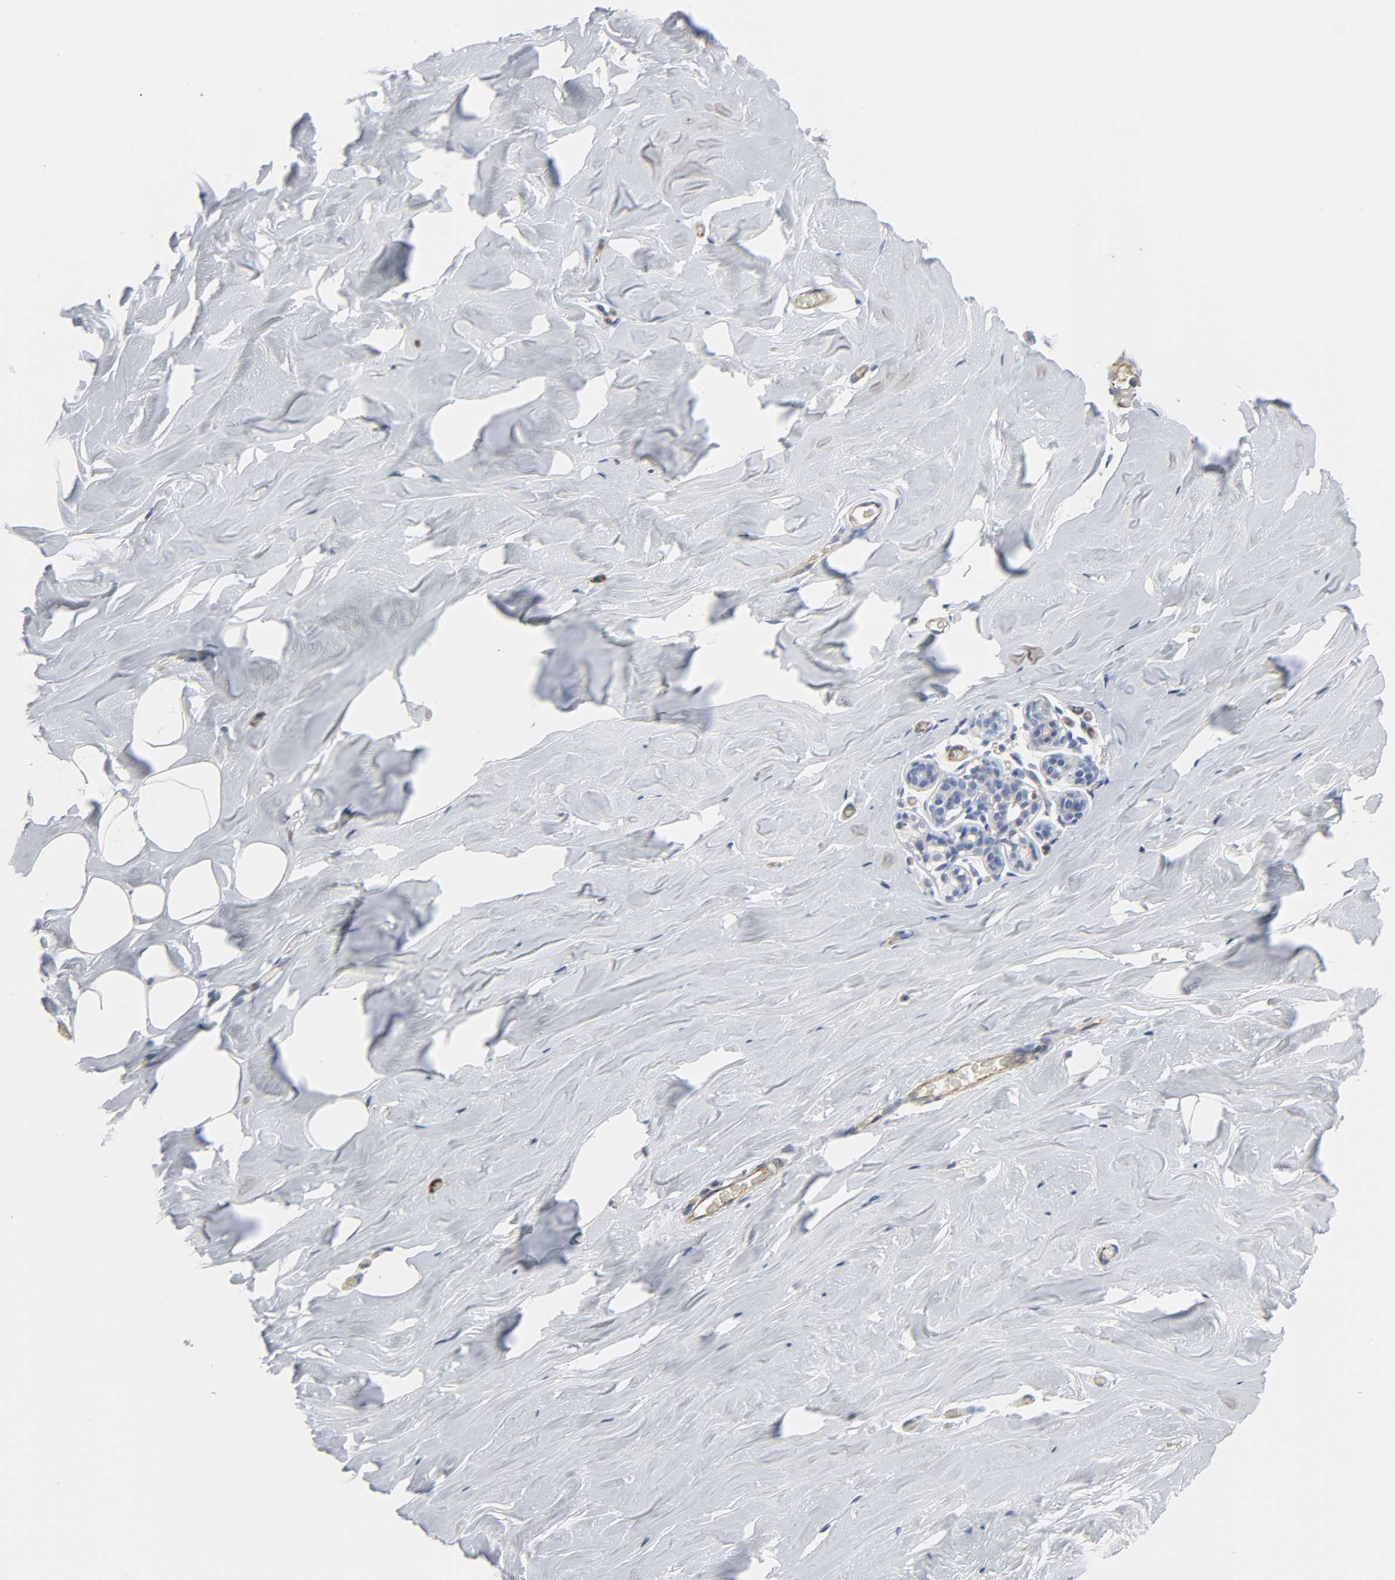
{"staining": {"intensity": "negative", "quantity": "none", "location": "none"}, "tissue": "breast", "cell_type": "Adipocytes", "image_type": "normal", "snomed": [{"axis": "morphology", "description": "Normal tissue, NOS"}, {"axis": "topography", "description": "Breast"}], "caption": "Immunohistochemistry (IHC) of normal human breast exhibits no expression in adipocytes. (DAB (3,3'-diaminobenzidine) immunohistochemistry with hematoxylin counter stain).", "gene": "PECAM1", "patient": {"sex": "female", "age": 75}}